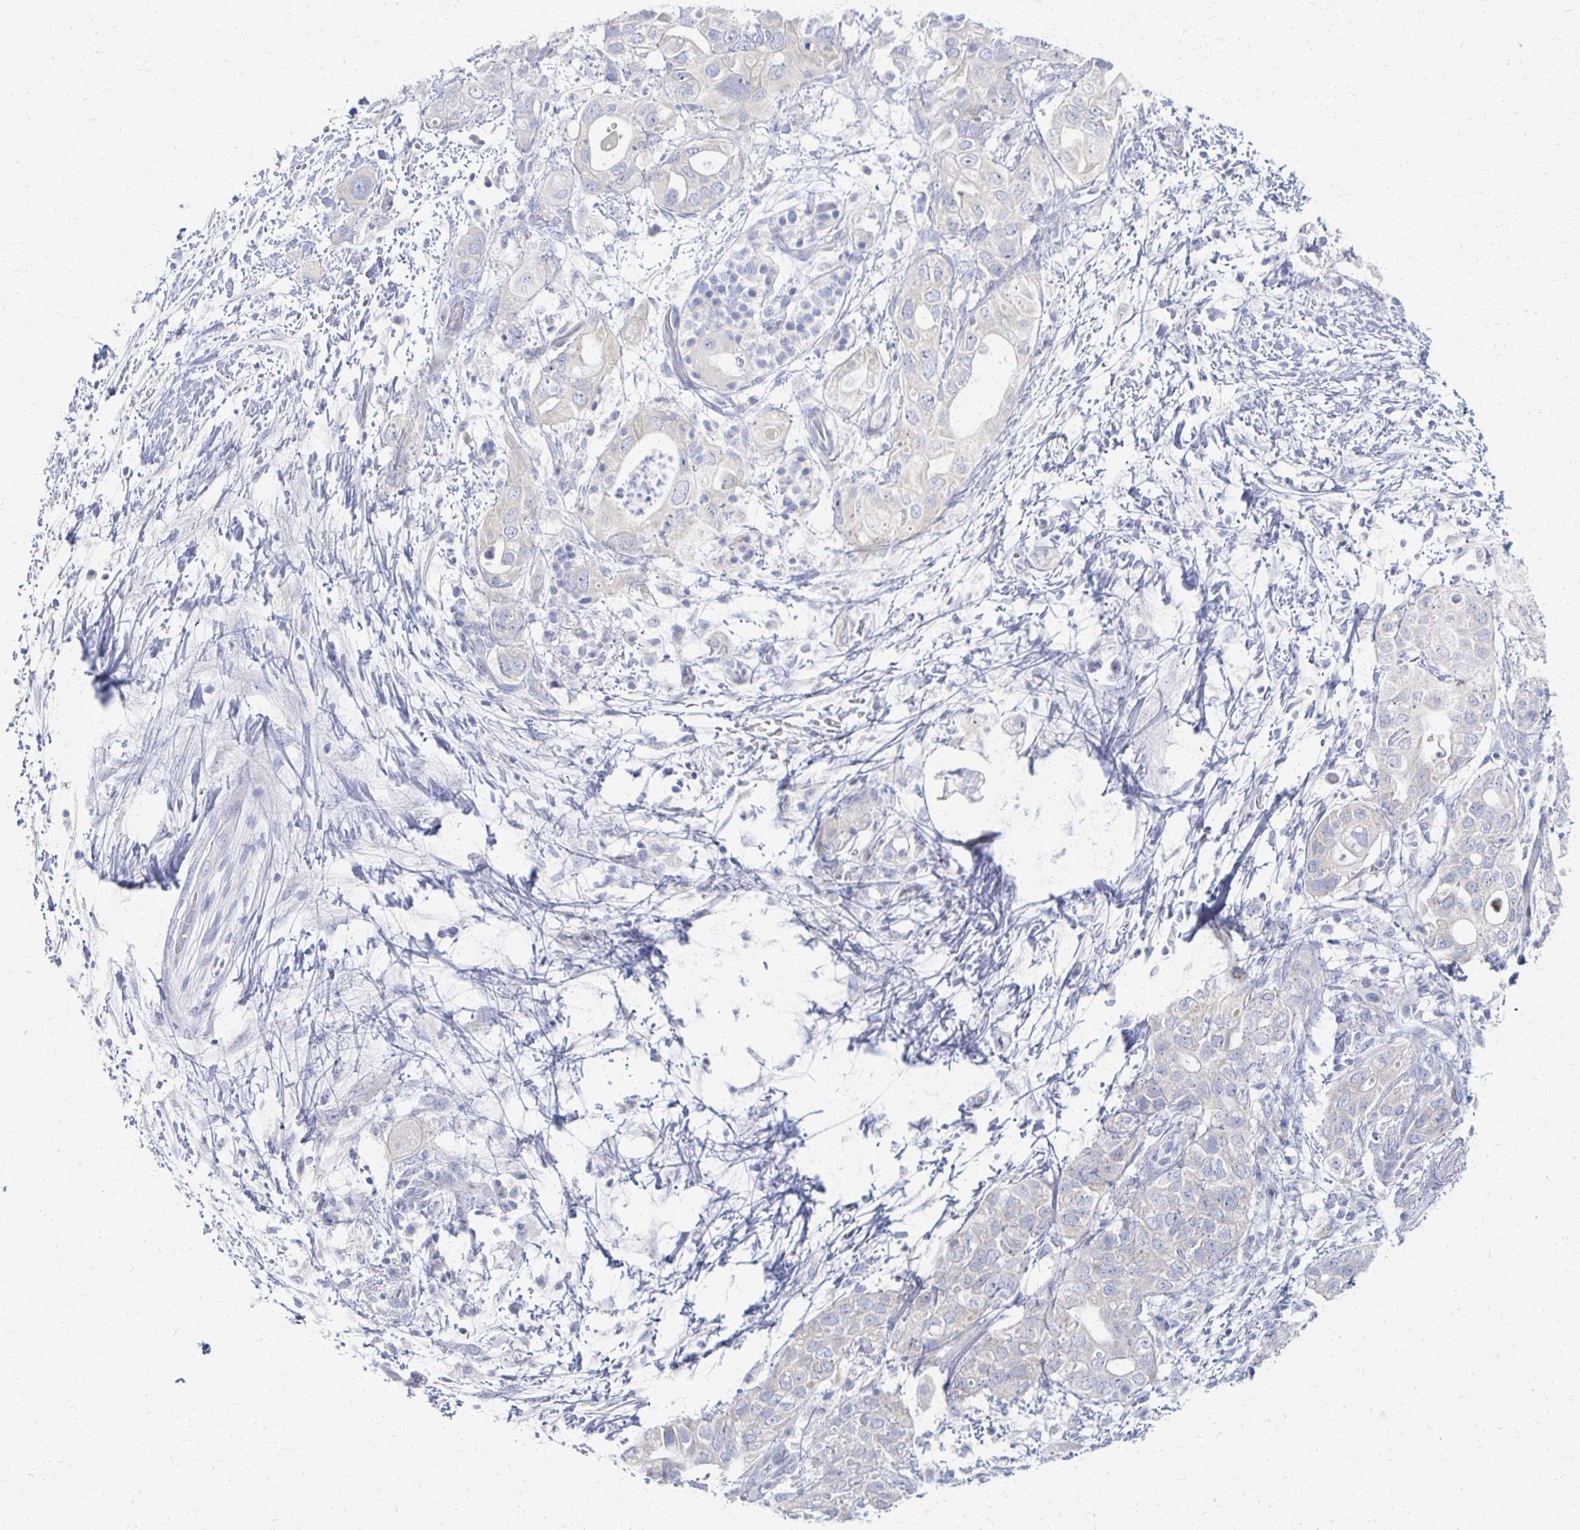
{"staining": {"intensity": "weak", "quantity": "<25%", "location": "cytoplasmic/membranous"}, "tissue": "pancreatic cancer", "cell_type": "Tumor cells", "image_type": "cancer", "snomed": [{"axis": "morphology", "description": "Adenocarcinoma, NOS"}, {"axis": "topography", "description": "Pancreas"}], "caption": "An IHC photomicrograph of pancreatic cancer (adenocarcinoma) is shown. There is no staining in tumor cells of pancreatic cancer (adenocarcinoma).", "gene": "PRR20A", "patient": {"sex": "female", "age": 72}}